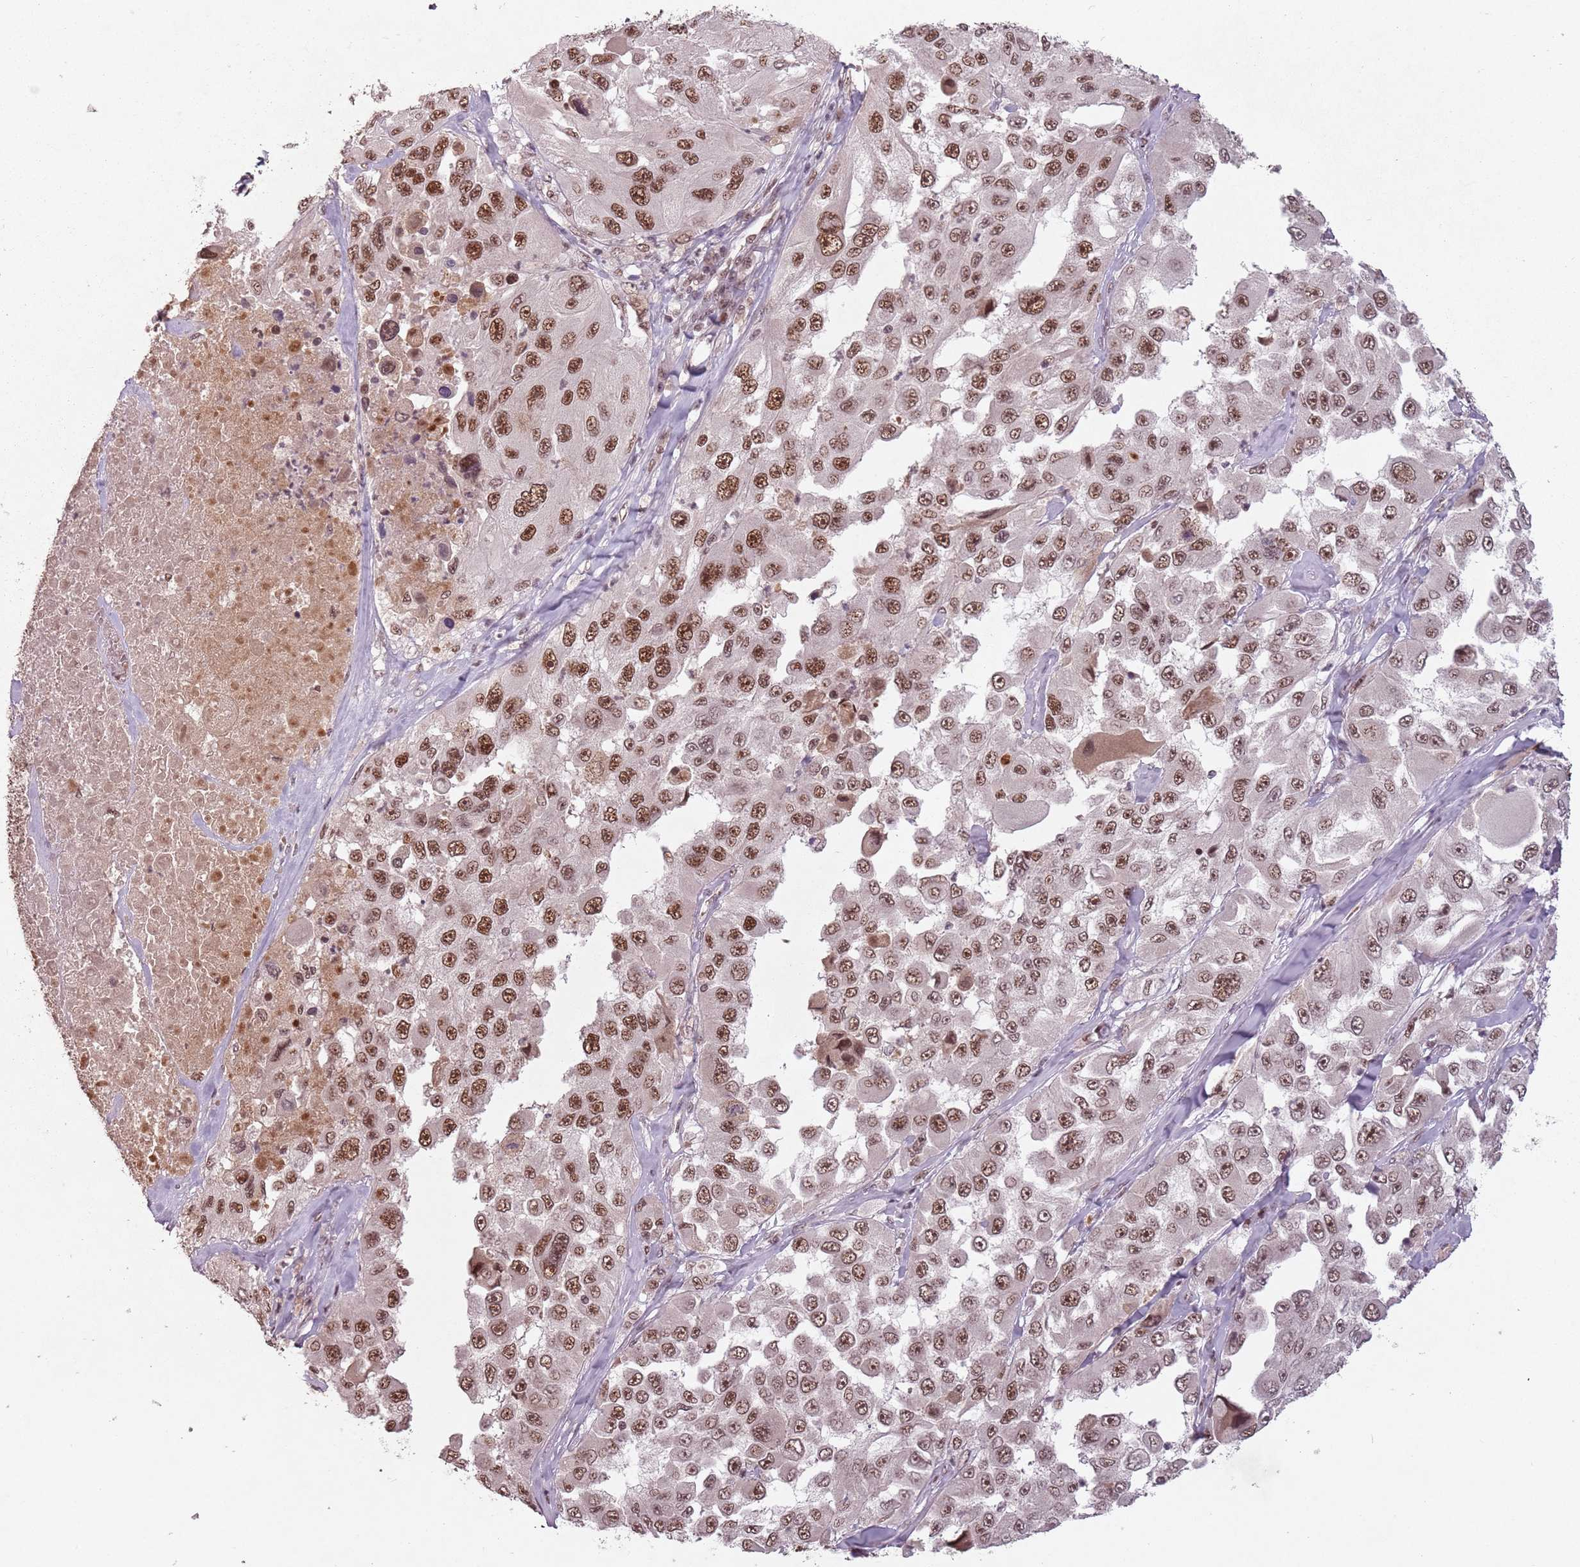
{"staining": {"intensity": "moderate", "quantity": ">75%", "location": "nuclear"}, "tissue": "melanoma", "cell_type": "Tumor cells", "image_type": "cancer", "snomed": [{"axis": "morphology", "description": "Malignant melanoma, Metastatic site"}, {"axis": "topography", "description": "Lymph node"}], "caption": "A micrograph showing moderate nuclear staining in approximately >75% of tumor cells in malignant melanoma (metastatic site), as visualized by brown immunohistochemical staining.", "gene": "NCBP1", "patient": {"sex": "male", "age": 62}}